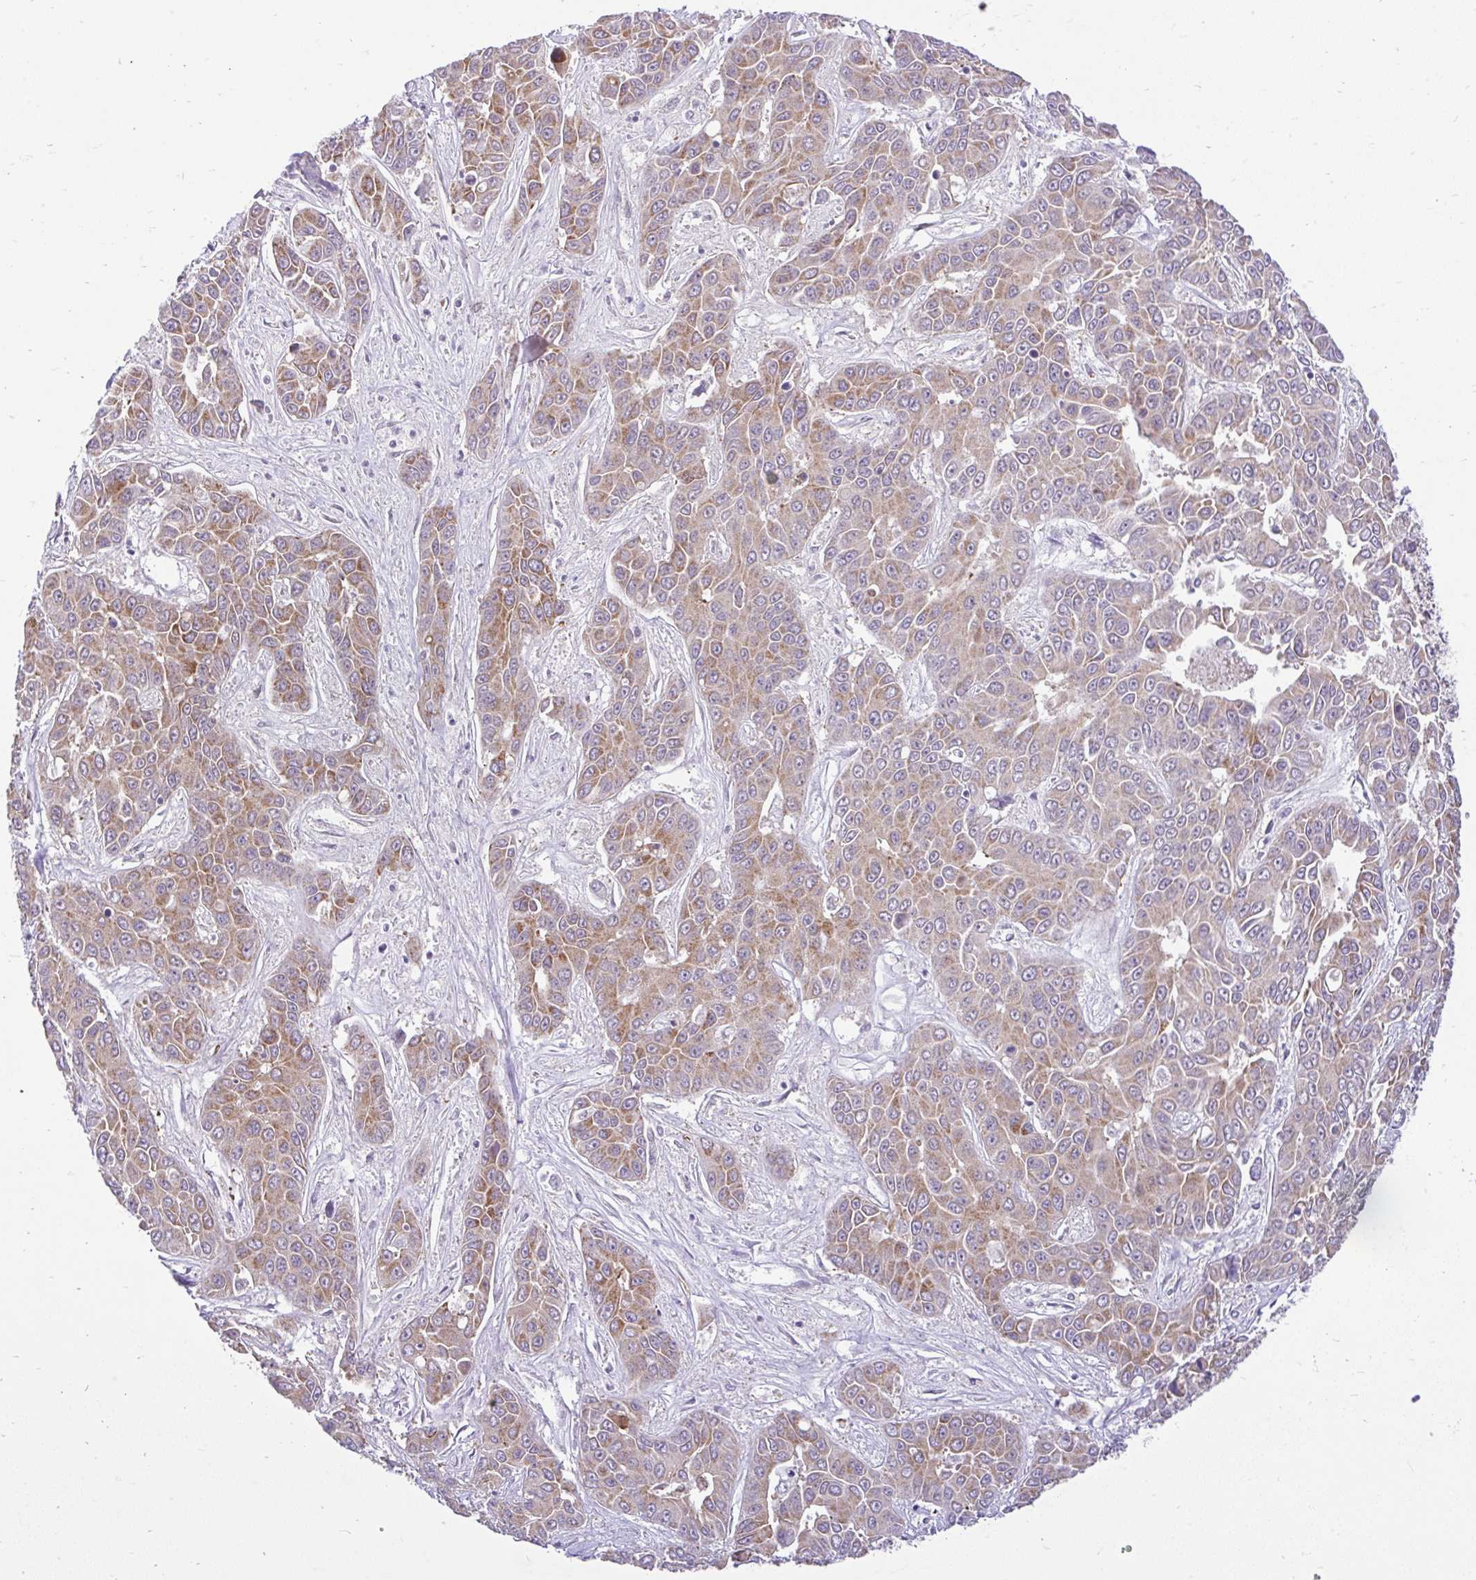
{"staining": {"intensity": "moderate", "quantity": "25%-75%", "location": "cytoplasmic/membranous"}, "tissue": "liver cancer", "cell_type": "Tumor cells", "image_type": "cancer", "snomed": [{"axis": "morphology", "description": "Cholangiocarcinoma"}, {"axis": "topography", "description": "Liver"}], "caption": "Cholangiocarcinoma (liver) stained with immunohistochemistry shows moderate cytoplasmic/membranous staining in about 25%-75% of tumor cells.", "gene": "PYCR2", "patient": {"sex": "female", "age": 52}}